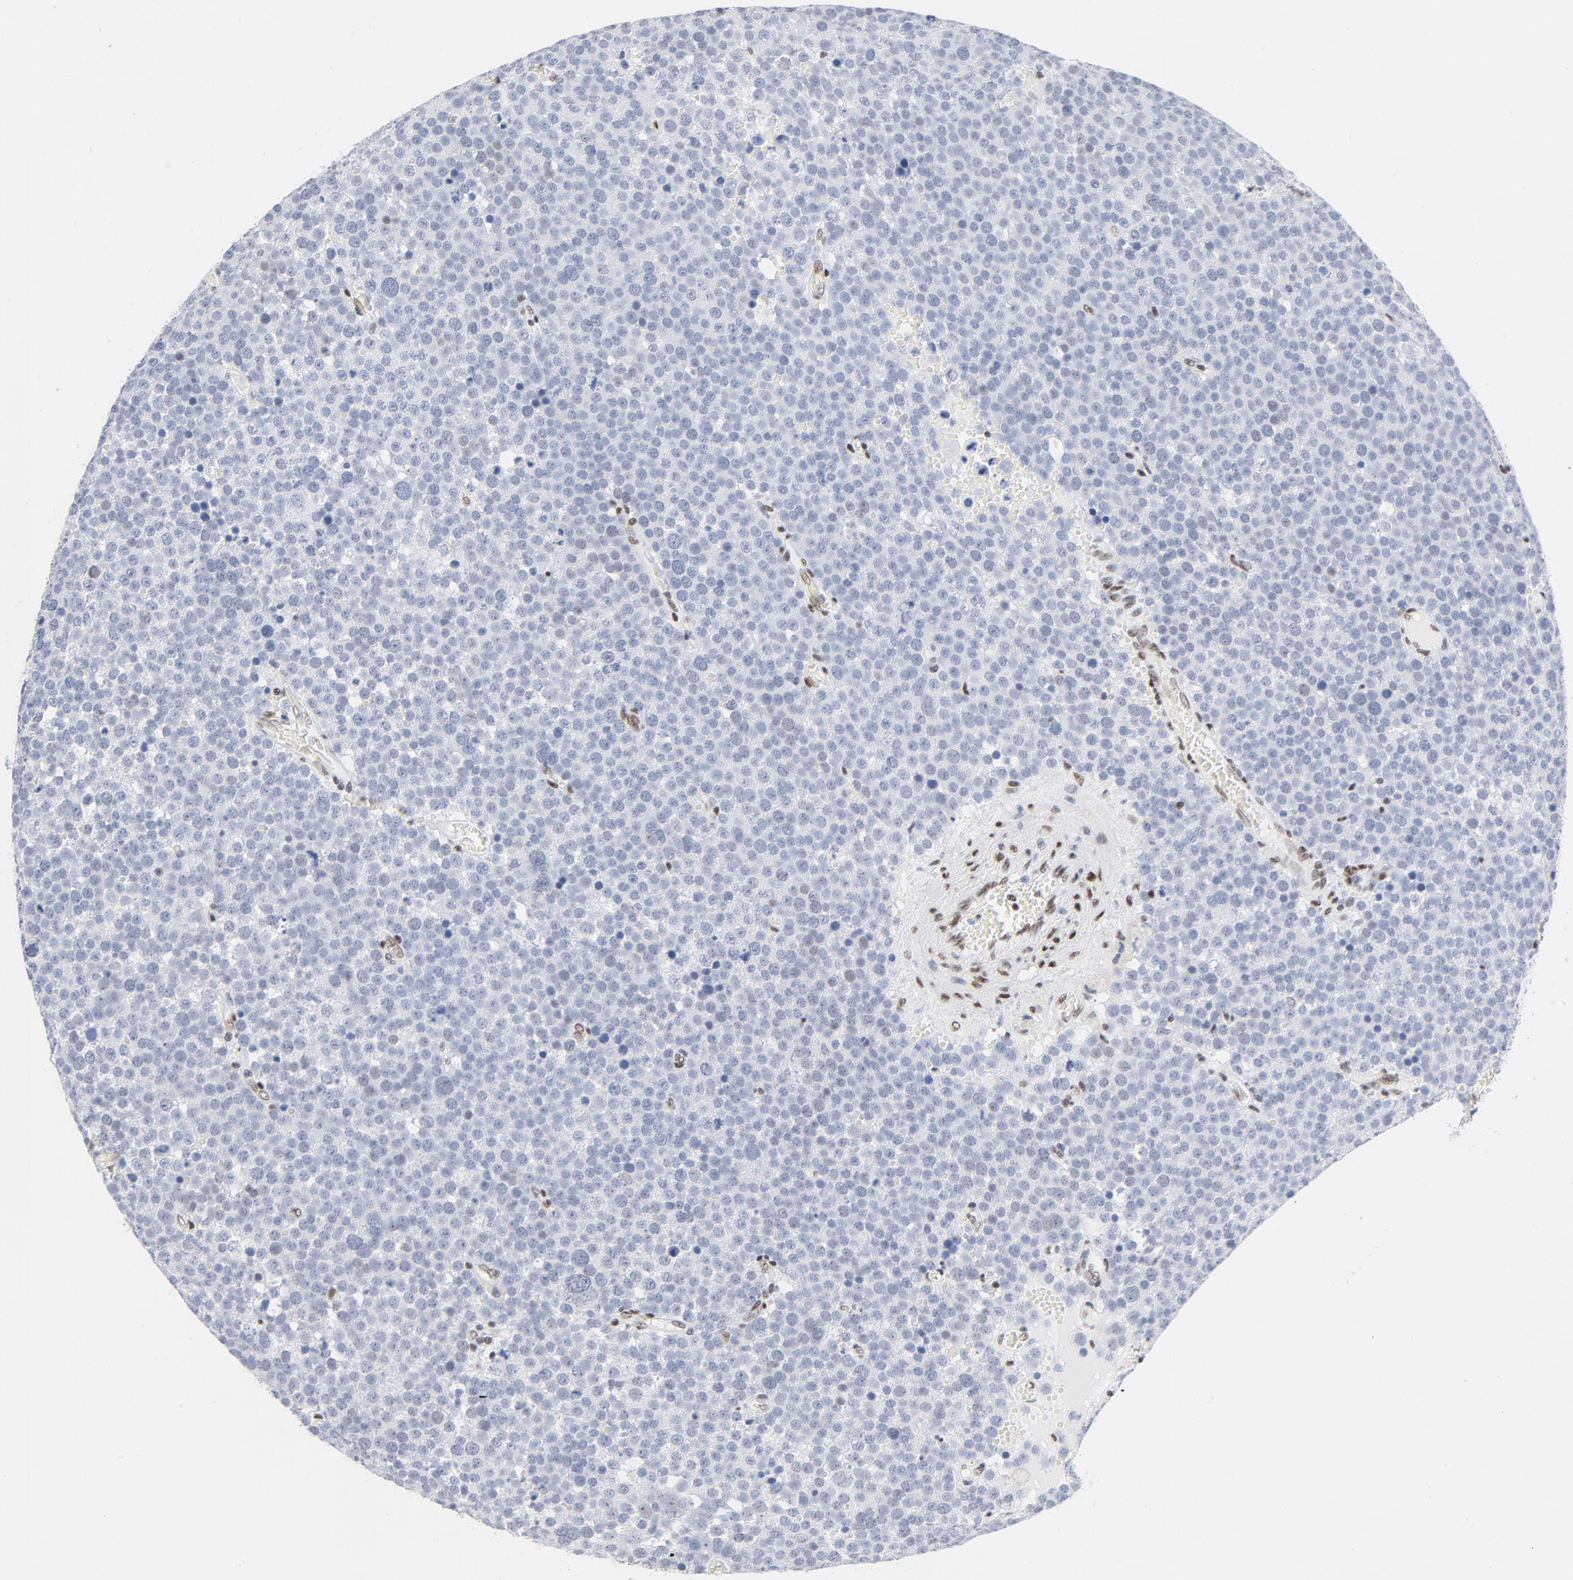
{"staining": {"intensity": "weak", "quantity": "<25%", "location": "cytoplasmic/membranous,nuclear"}, "tissue": "testis cancer", "cell_type": "Tumor cells", "image_type": "cancer", "snomed": [{"axis": "morphology", "description": "Seminoma, NOS"}, {"axis": "topography", "description": "Testis"}], "caption": "DAB immunohistochemical staining of human testis cancer (seminoma) displays no significant staining in tumor cells.", "gene": "ATF2", "patient": {"sex": "male", "age": 71}}